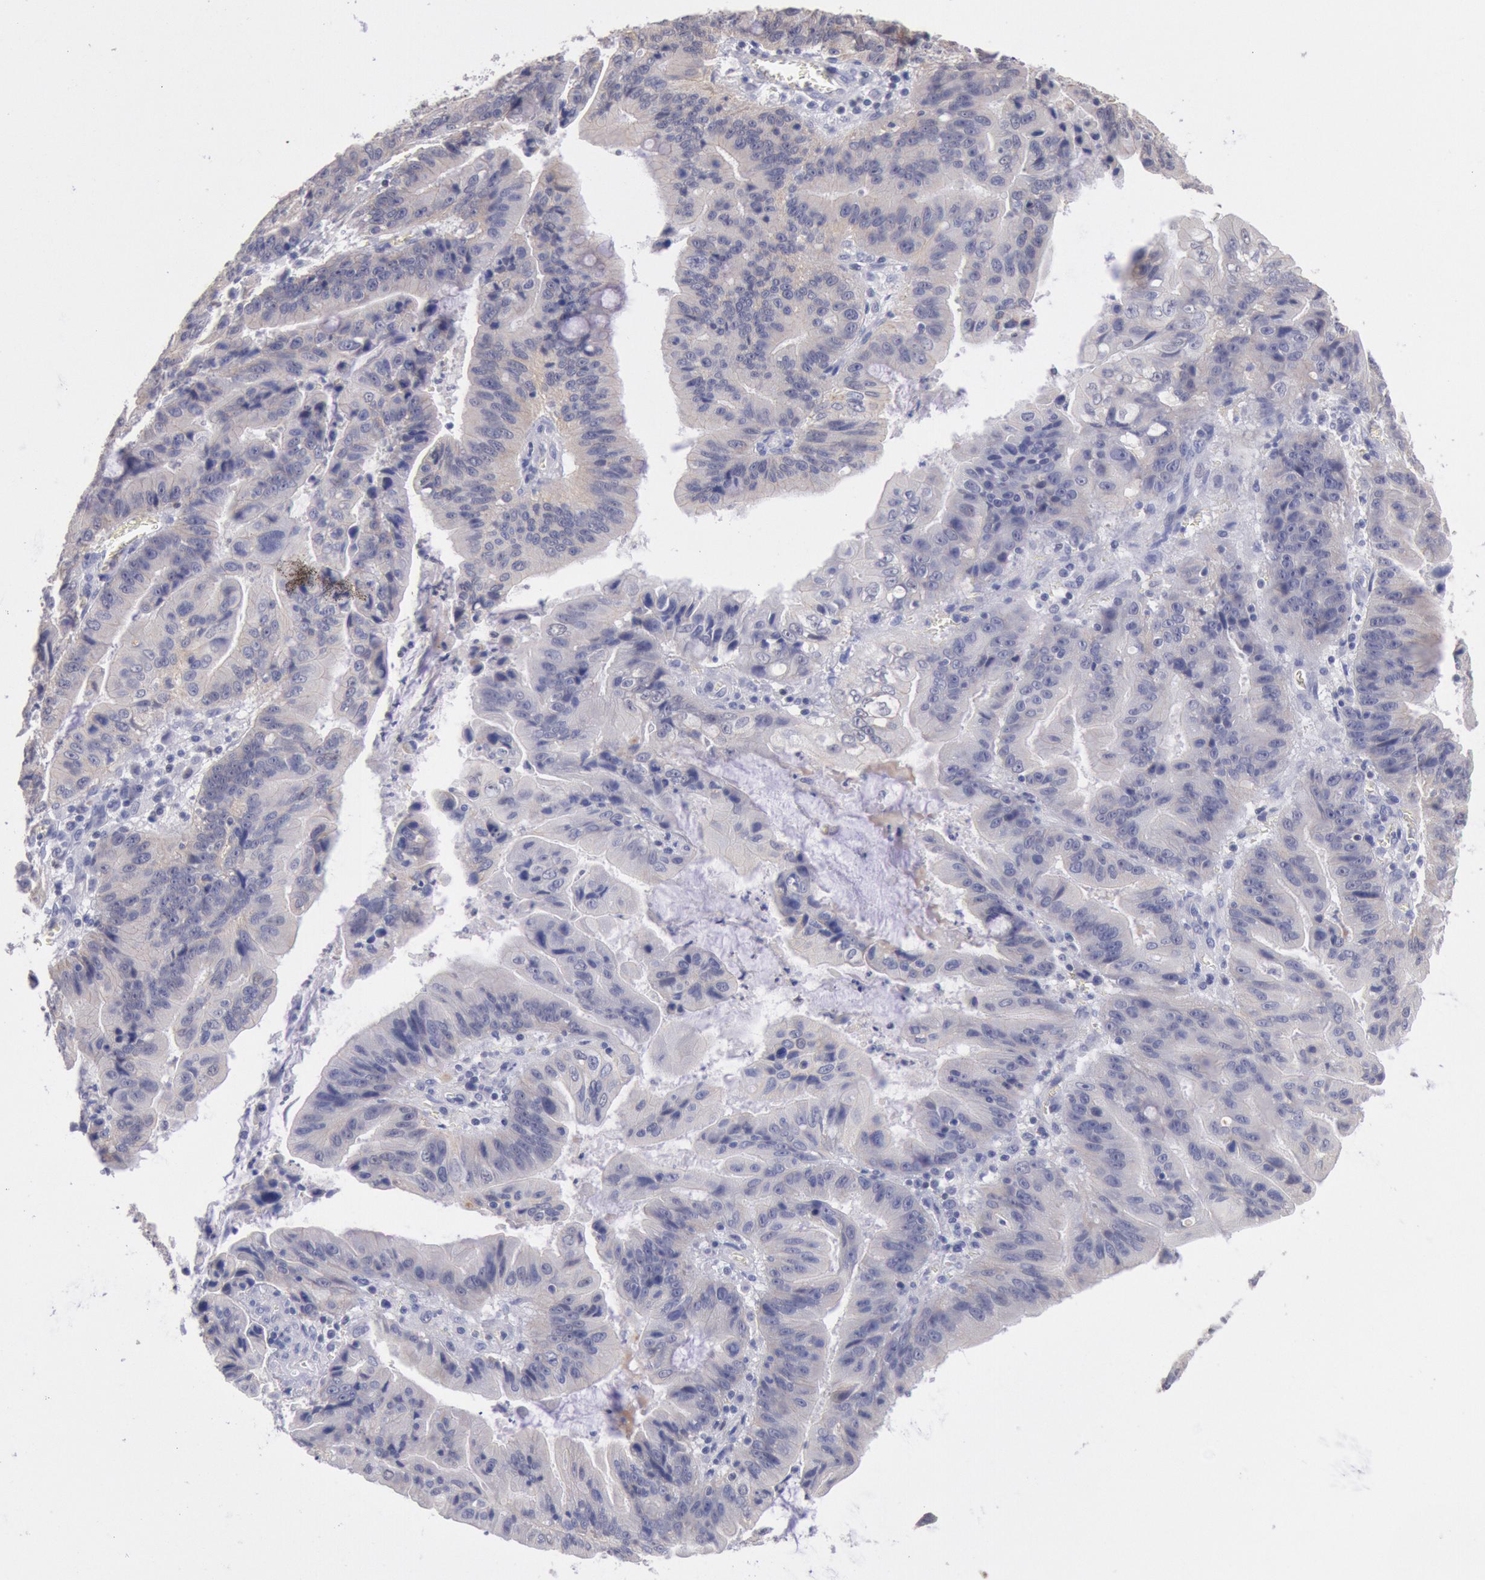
{"staining": {"intensity": "negative", "quantity": "none", "location": "none"}, "tissue": "stomach cancer", "cell_type": "Tumor cells", "image_type": "cancer", "snomed": [{"axis": "morphology", "description": "Adenocarcinoma, NOS"}, {"axis": "topography", "description": "Stomach, upper"}], "caption": "A photomicrograph of stomach cancer (adenocarcinoma) stained for a protein displays no brown staining in tumor cells.", "gene": "RPS6KA5", "patient": {"sex": "male", "age": 63}}